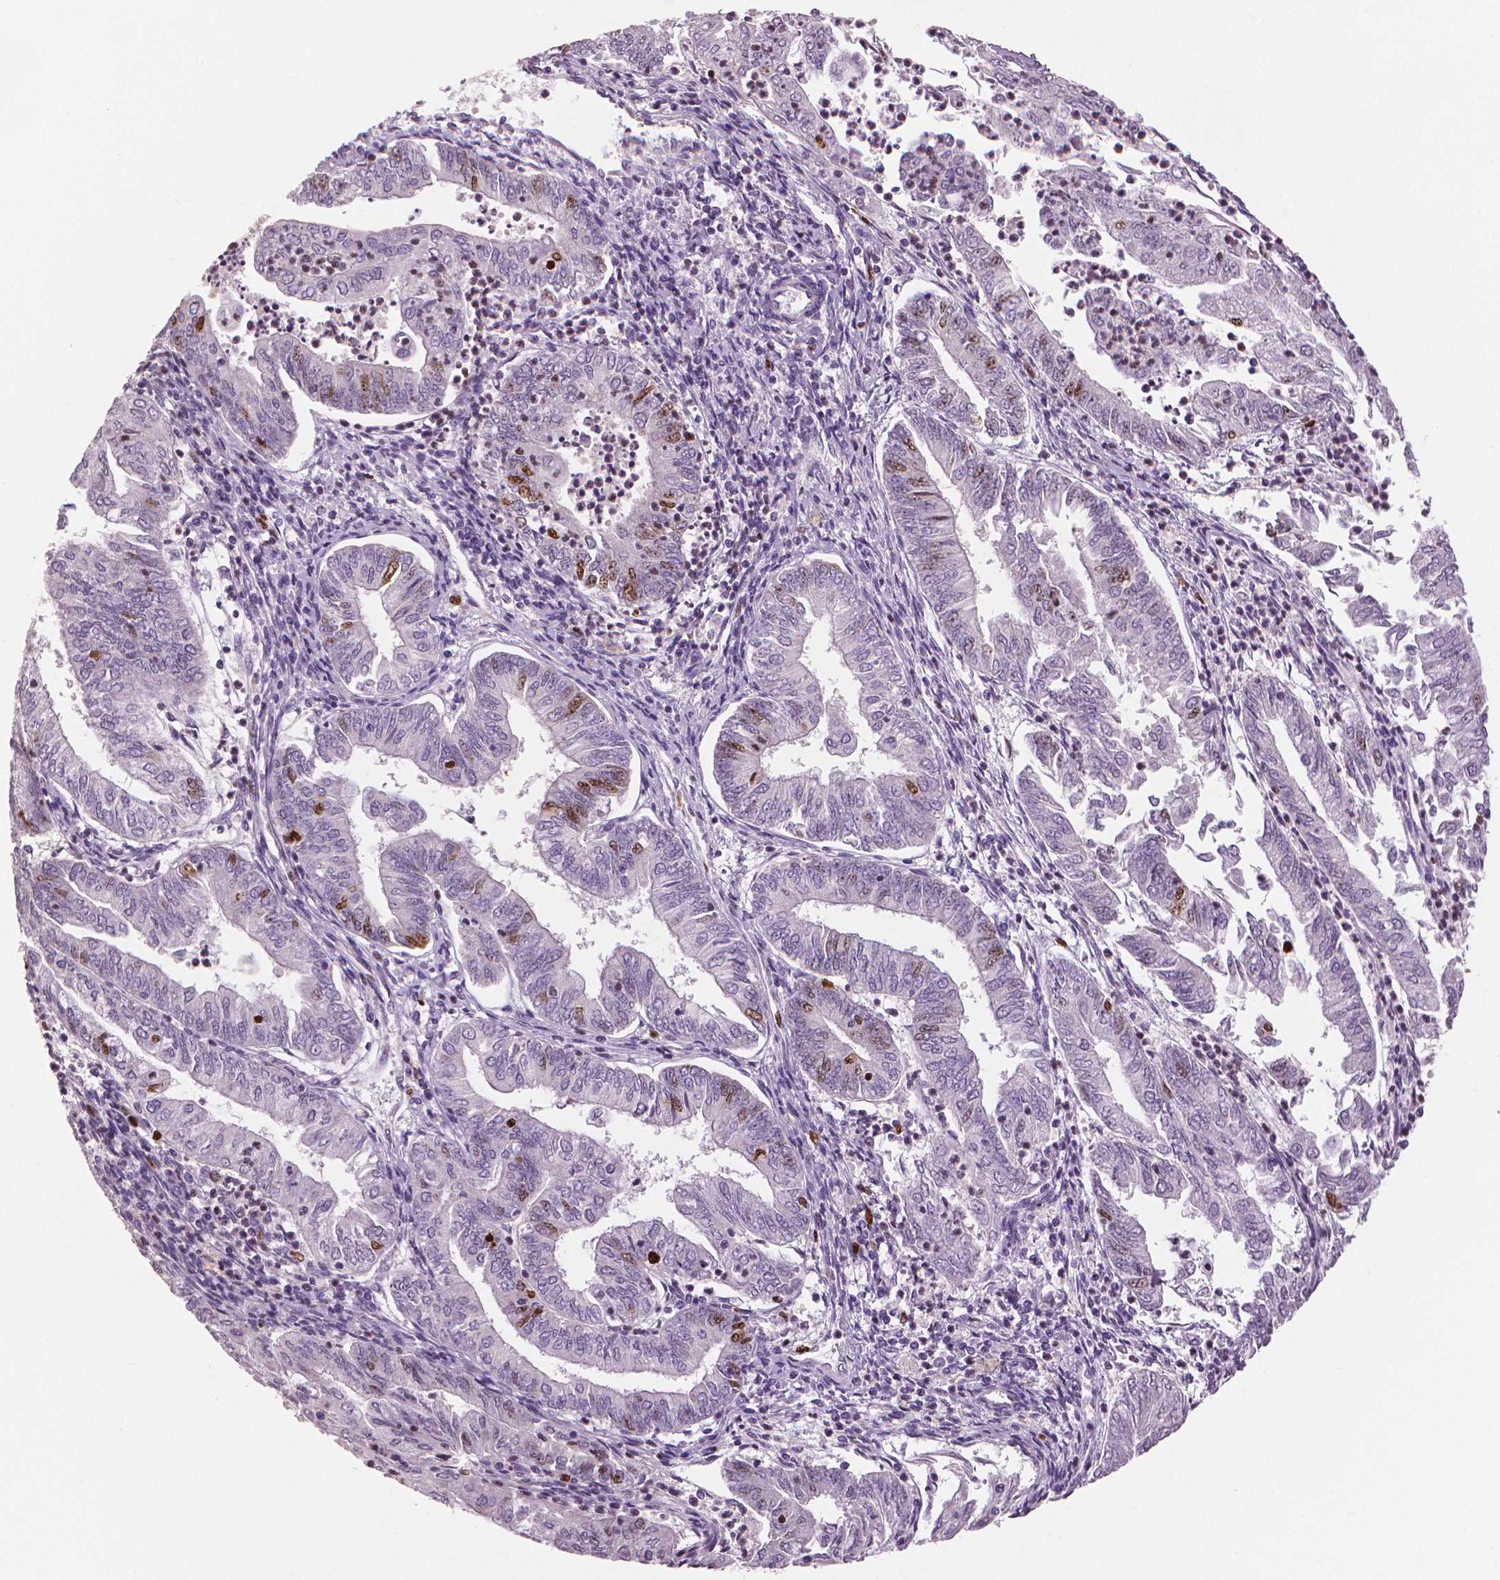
{"staining": {"intensity": "moderate", "quantity": "<25%", "location": "nuclear"}, "tissue": "endometrial cancer", "cell_type": "Tumor cells", "image_type": "cancer", "snomed": [{"axis": "morphology", "description": "Adenocarcinoma, NOS"}, {"axis": "topography", "description": "Endometrium"}], "caption": "Immunohistochemistry (IHC) (DAB) staining of human endometrial adenocarcinoma shows moderate nuclear protein positivity in approximately <25% of tumor cells. (Brightfield microscopy of DAB IHC at high magnification).", "gene": "MKI67", "patient": {"sex": "female", "age": 55}}